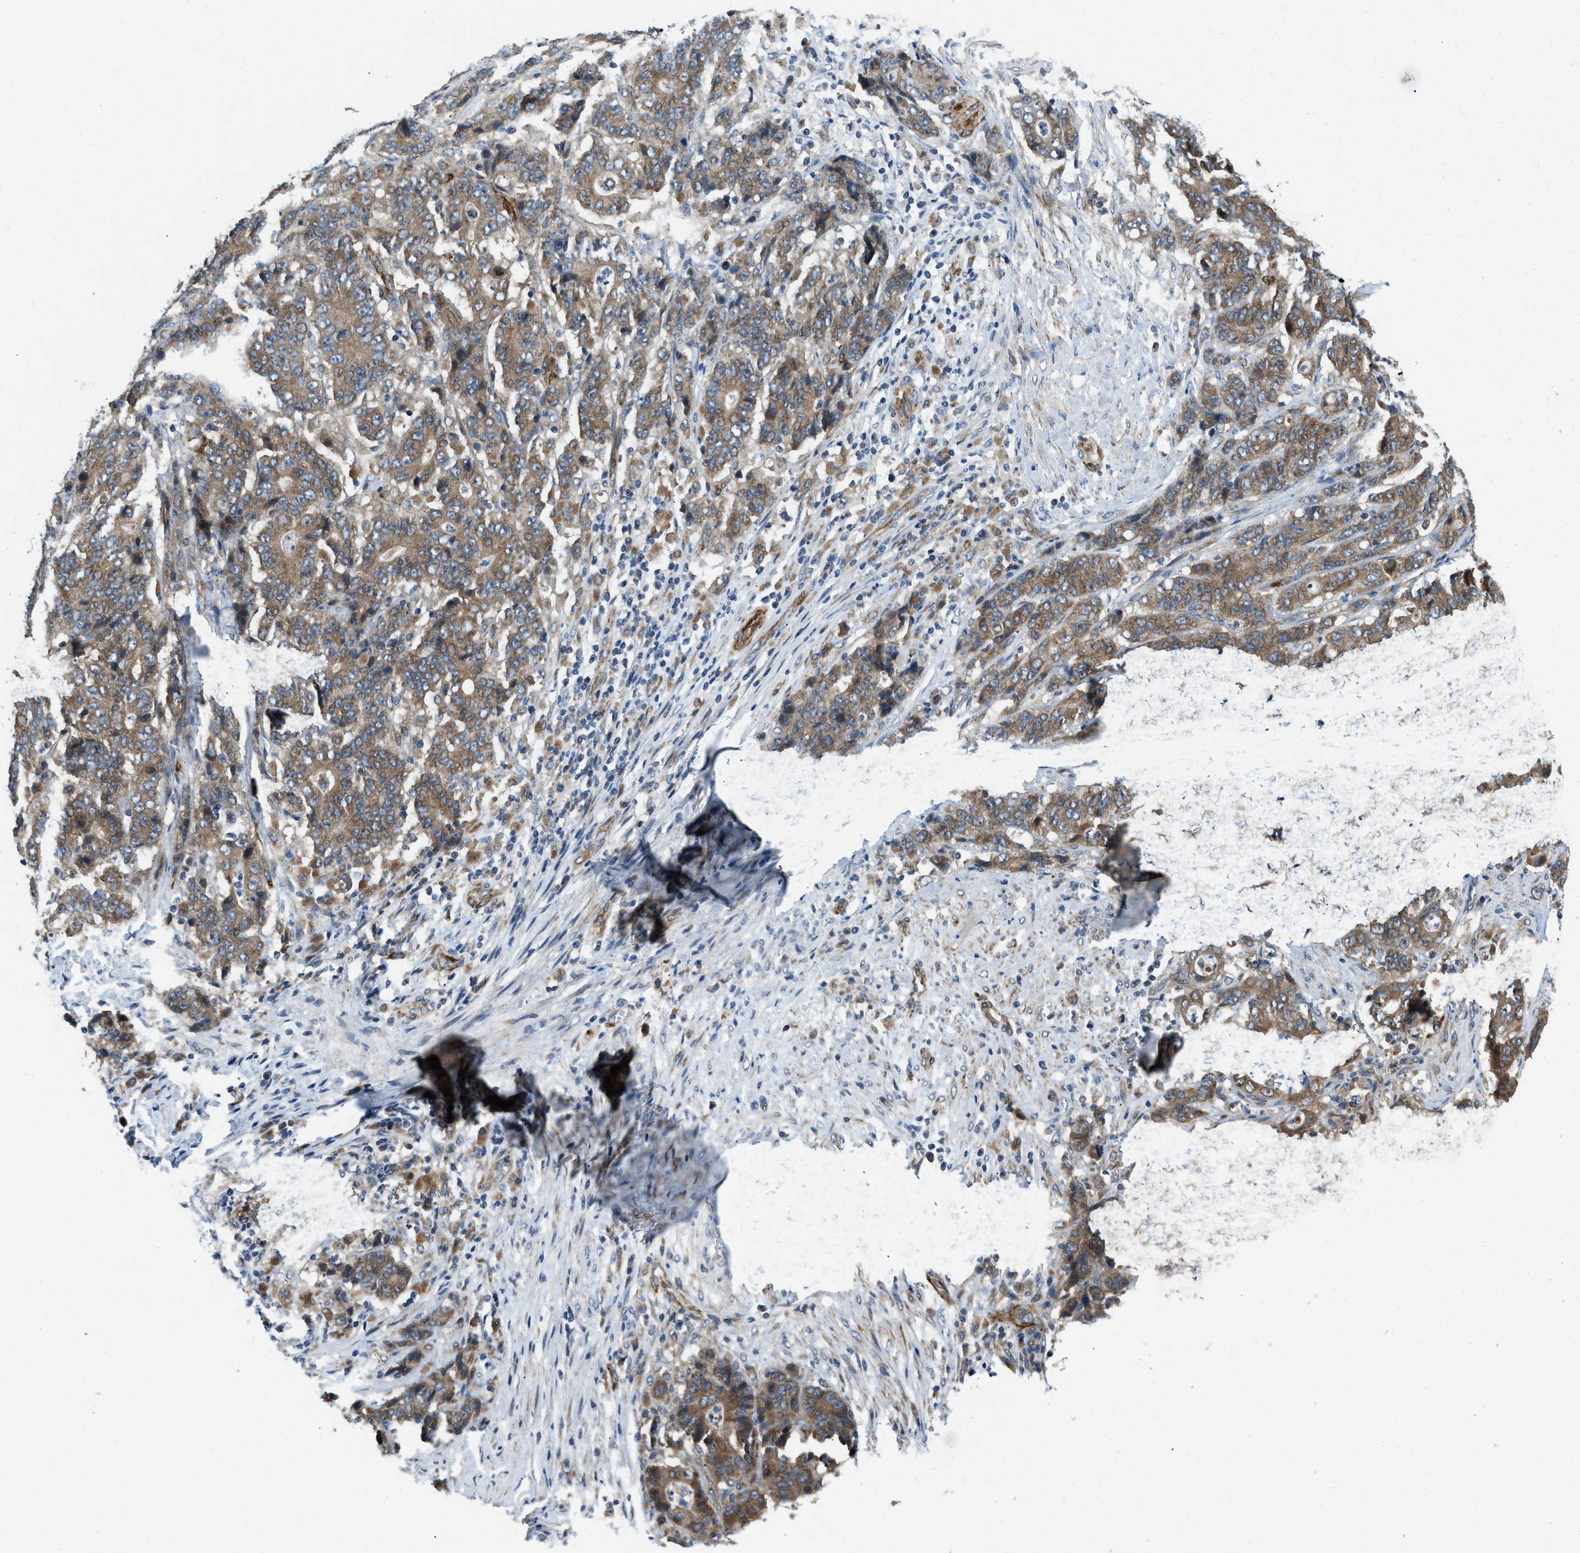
{"staining": {"intensity": "moderate", "quantity": ">75%", "location": "cytoplasmic/membranous"}, "tissue": "stomach cancer", "cell_type": "Tumor cells", "image_type": "cancer", "snomed": [{"axis": "morphology", "description": "Adenocarcinoma, NOS"}, {"axis": "topography", "description": "Stomach"}], "caption": "Tumor cells exhibit moderate cytoplasmic/membranous expression in about >75% of cells in stomach cancer (adenocarcinoma).", "gene": "ZNF599", "patient": {"sex": "female", "age": 73}}